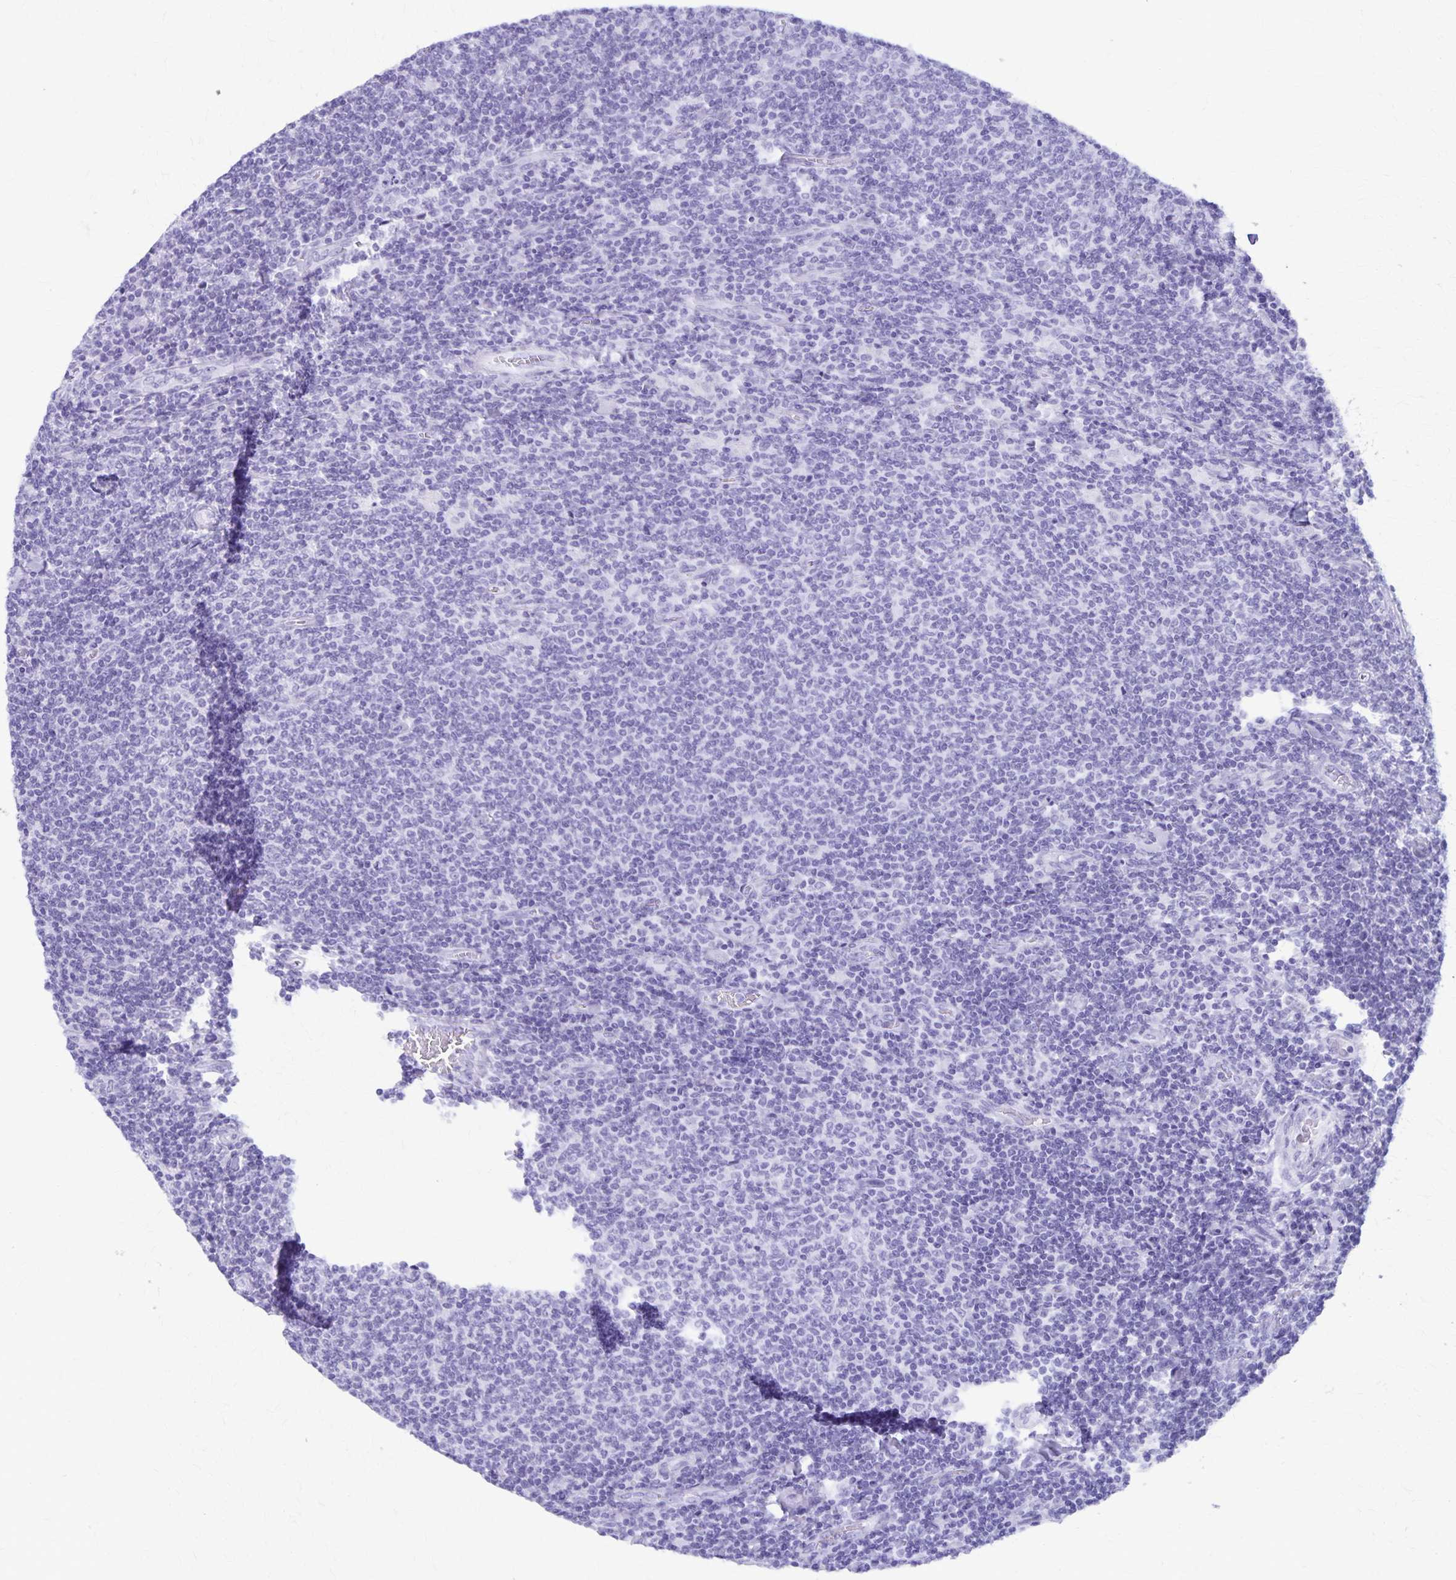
{"staining": {"intensity": "negative", "quantity": "none", "location": "none"}, "tissue": "lymphoma", "cell_type": "Tumor cells", "image_type": "cancer", "snomed": [{"axis": "morphology", "description": "Malignant lymphoma, non-Hodgkin's type, Low grade"}, {"axis": "topography", "description": "Lymph node"}], "caption": "Photomicrograph shows no significant protein positivity in tumor cells of lymphoma.", "gene": "DEFA5", "patient": {"sex": "male", "age": 52}}